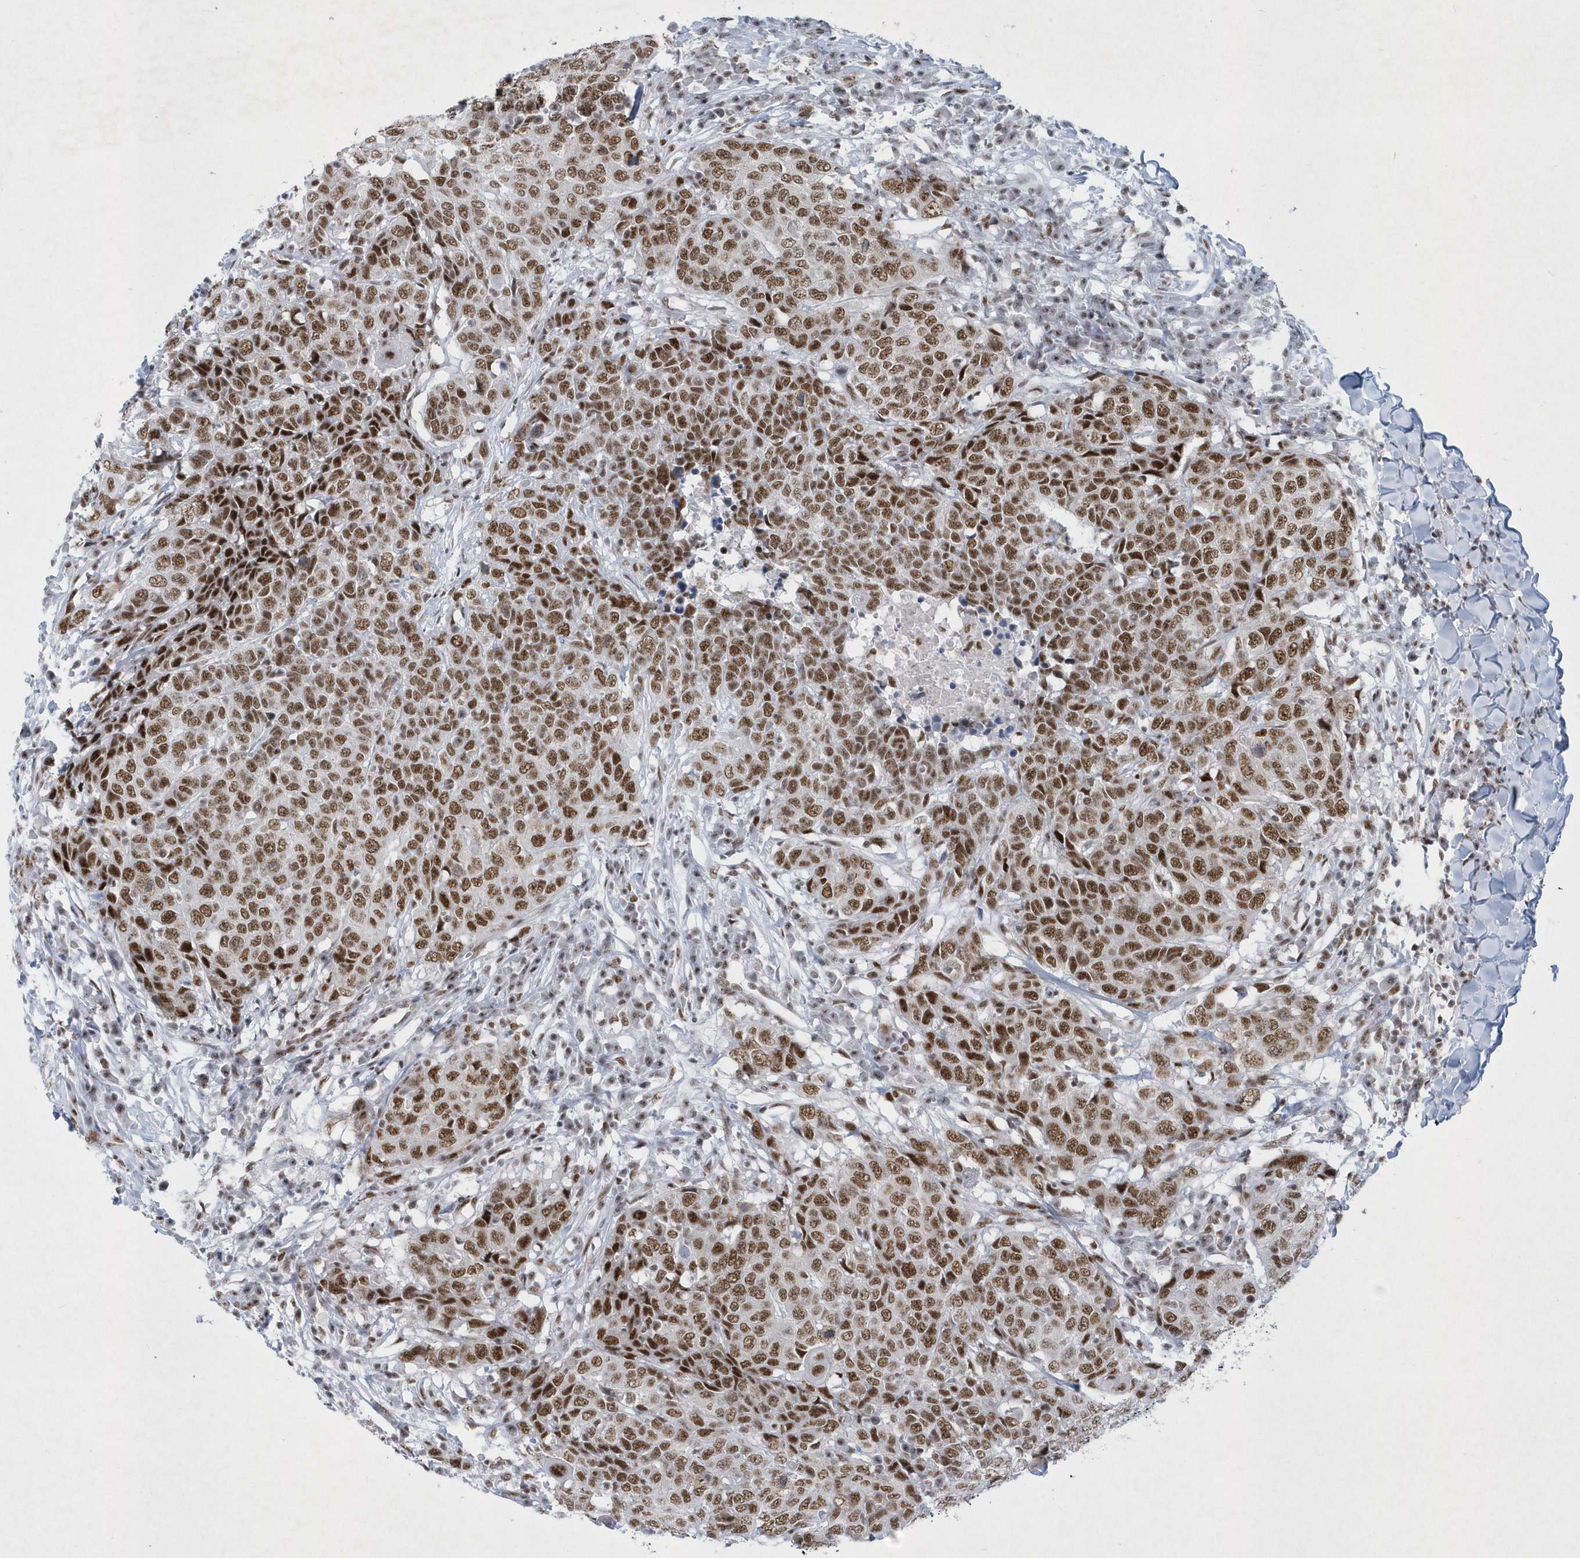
{"staining": {"intensity": "moderate", "quantity": ">75%", "location": "nuclear"}, "tissue": "head and neck cancer", "cell_type": "Tumor cells", "image_type": "cancer", "snomed": [{"axis": "morphology", "description": "Squamous cell carcinoma, NOS"}, {"axis": "topography", "description": "Head-Neck"}], "caption": "About >75% of tumor cells in human head and neck cancer (squamous cell carcinoma) display moderate nuclear protein positivity as visualized by brown immunohistochemical staining.", "gene": "DCLRE1A", "patient": {"sex": "male", "age": 66}}